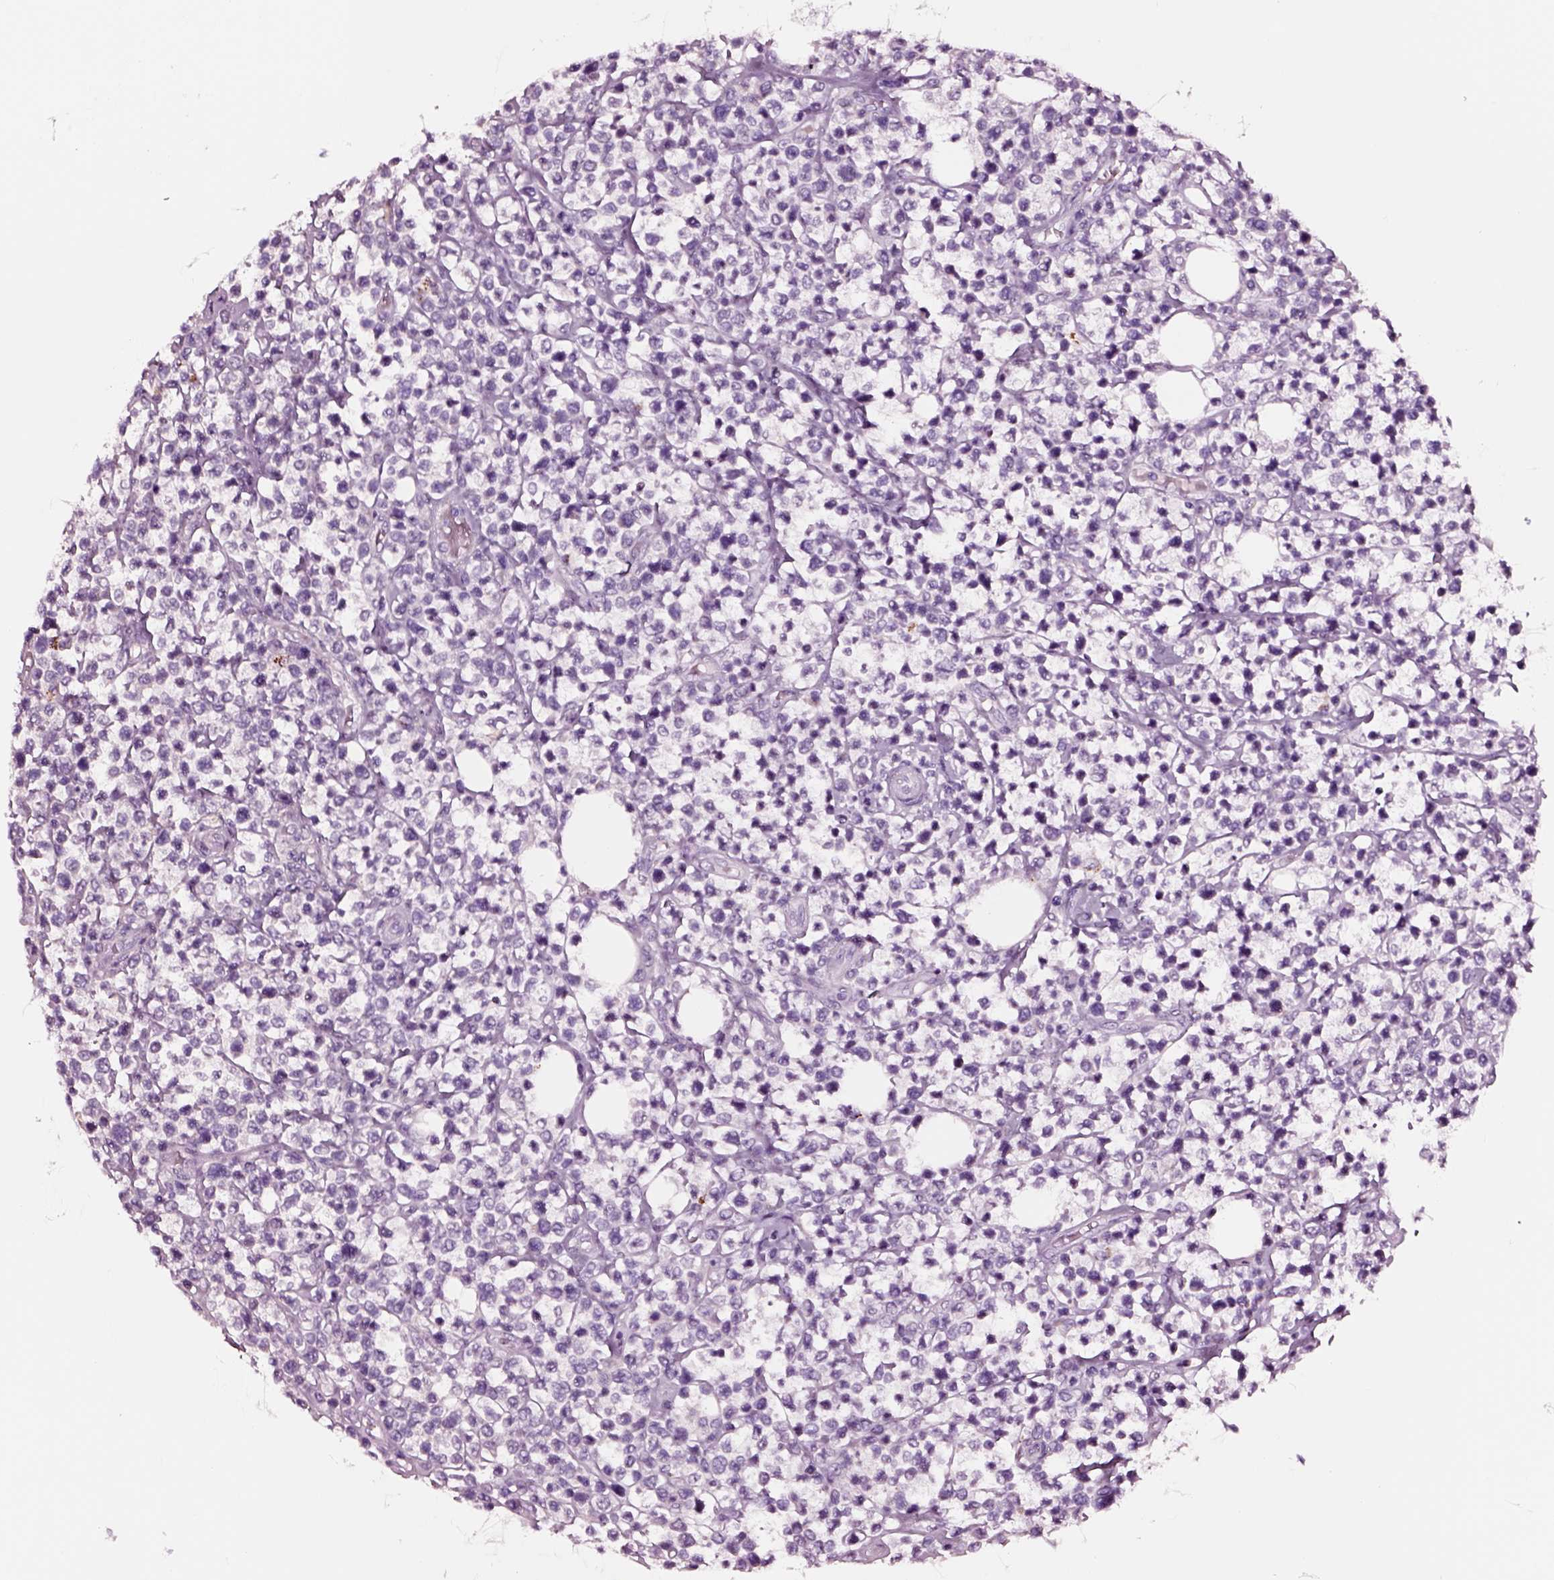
{"staining": {"intensity": "negative", "quantity": "none", "location": "none"}, "tissue": "lymphoma", "cell_type": "Tumor cells", "image_type": "cancer", "snomed": [{"axis": "morphology", "description": "Malignant lymphoma, non-Hodgkin's type, High grade"}, {"axis": "topography", "description": "Soft tissue"}], "caption": "An image of lymphoma stained for a protein demonstrates no brown staining in tumor cells. Brightfield microscopy of immunohistochemistry stained with DAB (brown) and hematoxylin (blue), captured at high magnification.", "gene": "SOX10", "patient": {"sex": "female", "age": 56}}